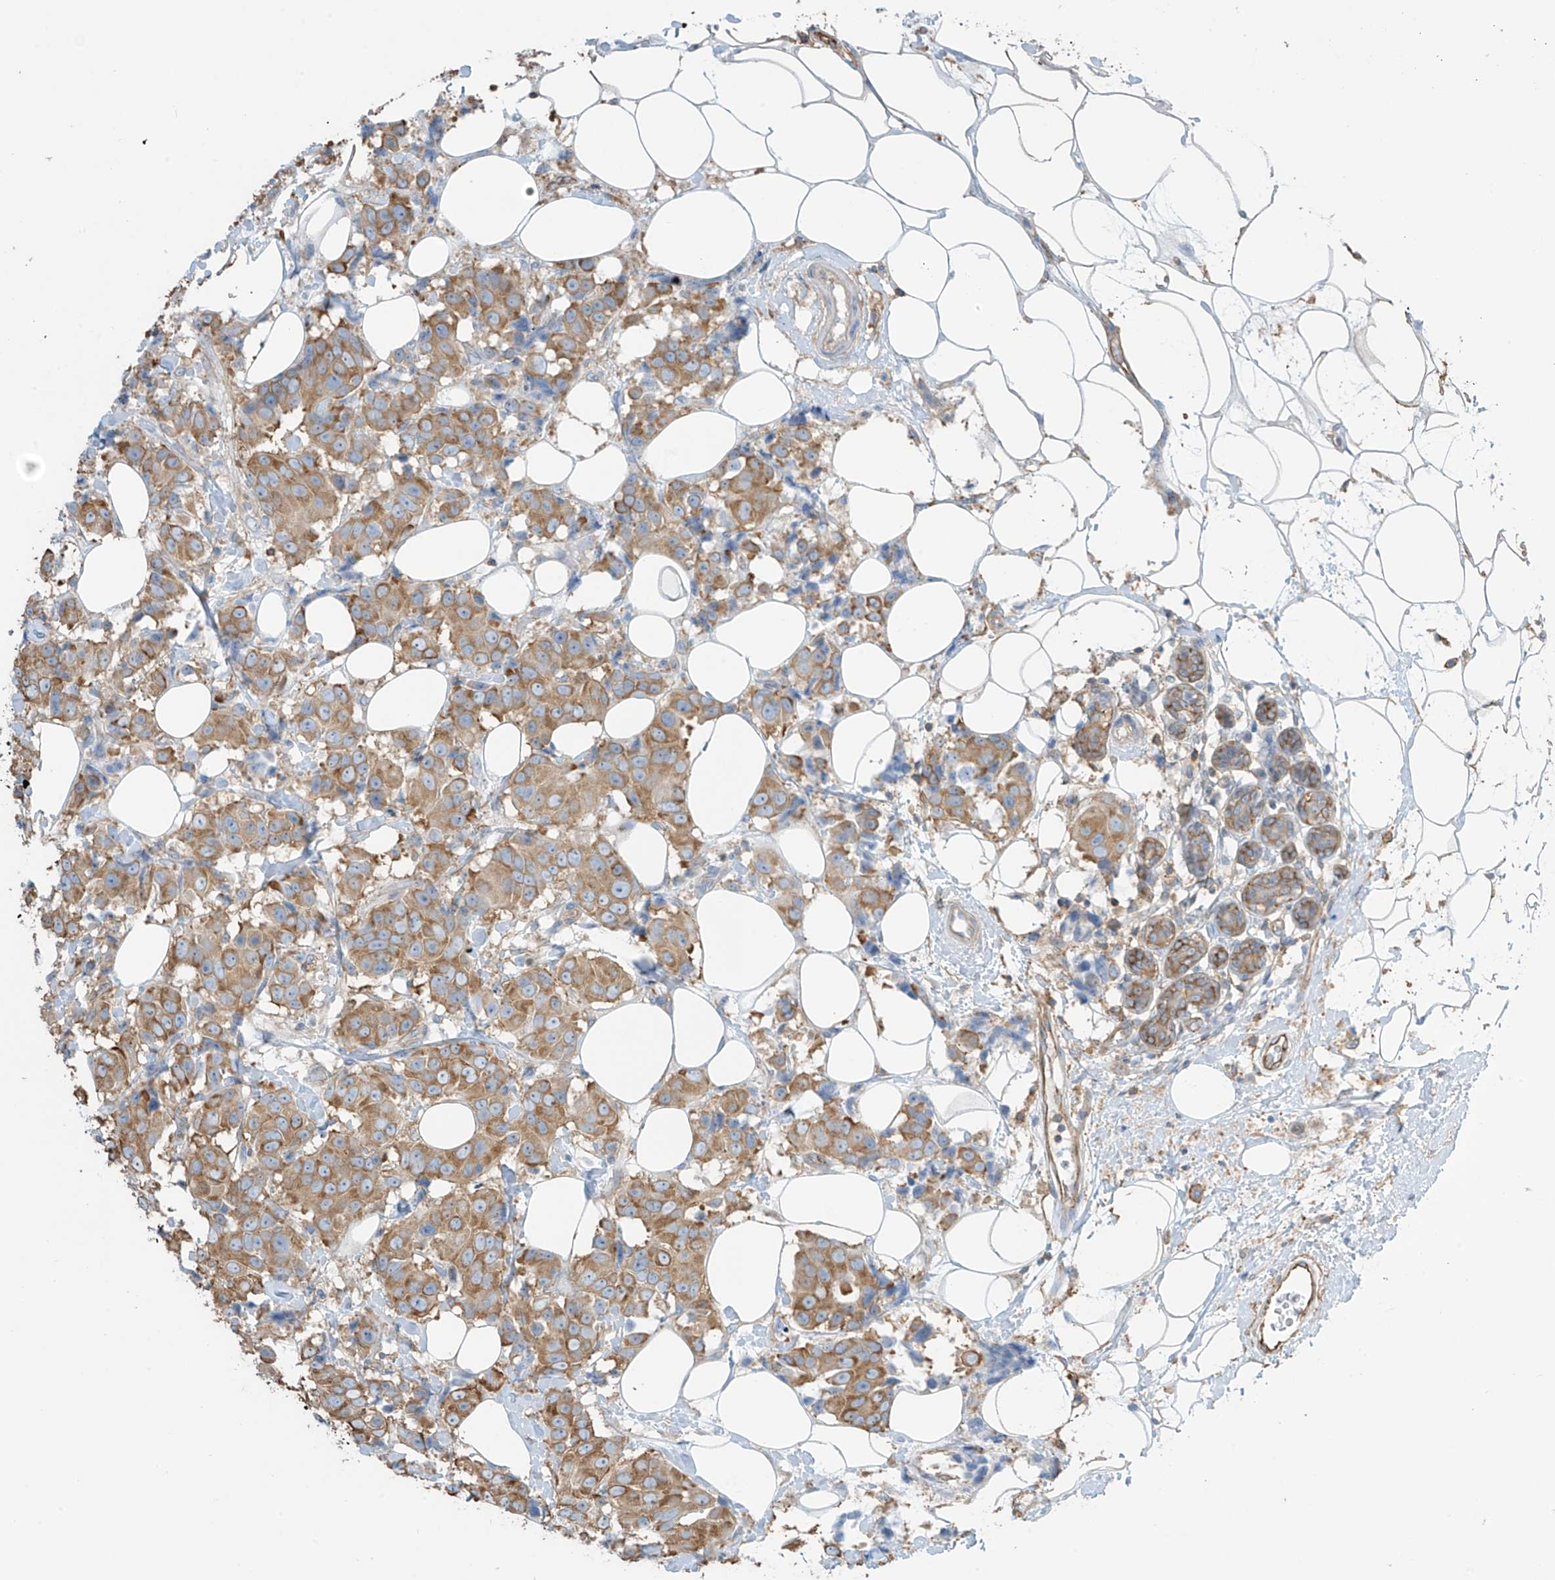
{"staining": {"intensity": "moderate", "quantity": ">75%", "location": "cytoplasmic/membranous"}, "tissue": "breast cancer", "cell_type": "Tumor cells", "image_type": "cancer", "snomed": [{"axis": "morphology", "description": "Normal tissue, NOS"}, {"axis": "morphology", "description": "Duct carcinoma"}, {"axis": "topography", "description": "Breast"}], "caption": "A photomicrograph showing moderate cytoplasmic/membranous staining in approximately >75% of tumor cells in breast cancer, as visualized by brown immunohistochemical staining.", "gene": "ZNF846", "patient": {"sex": "female", "age": 39}}